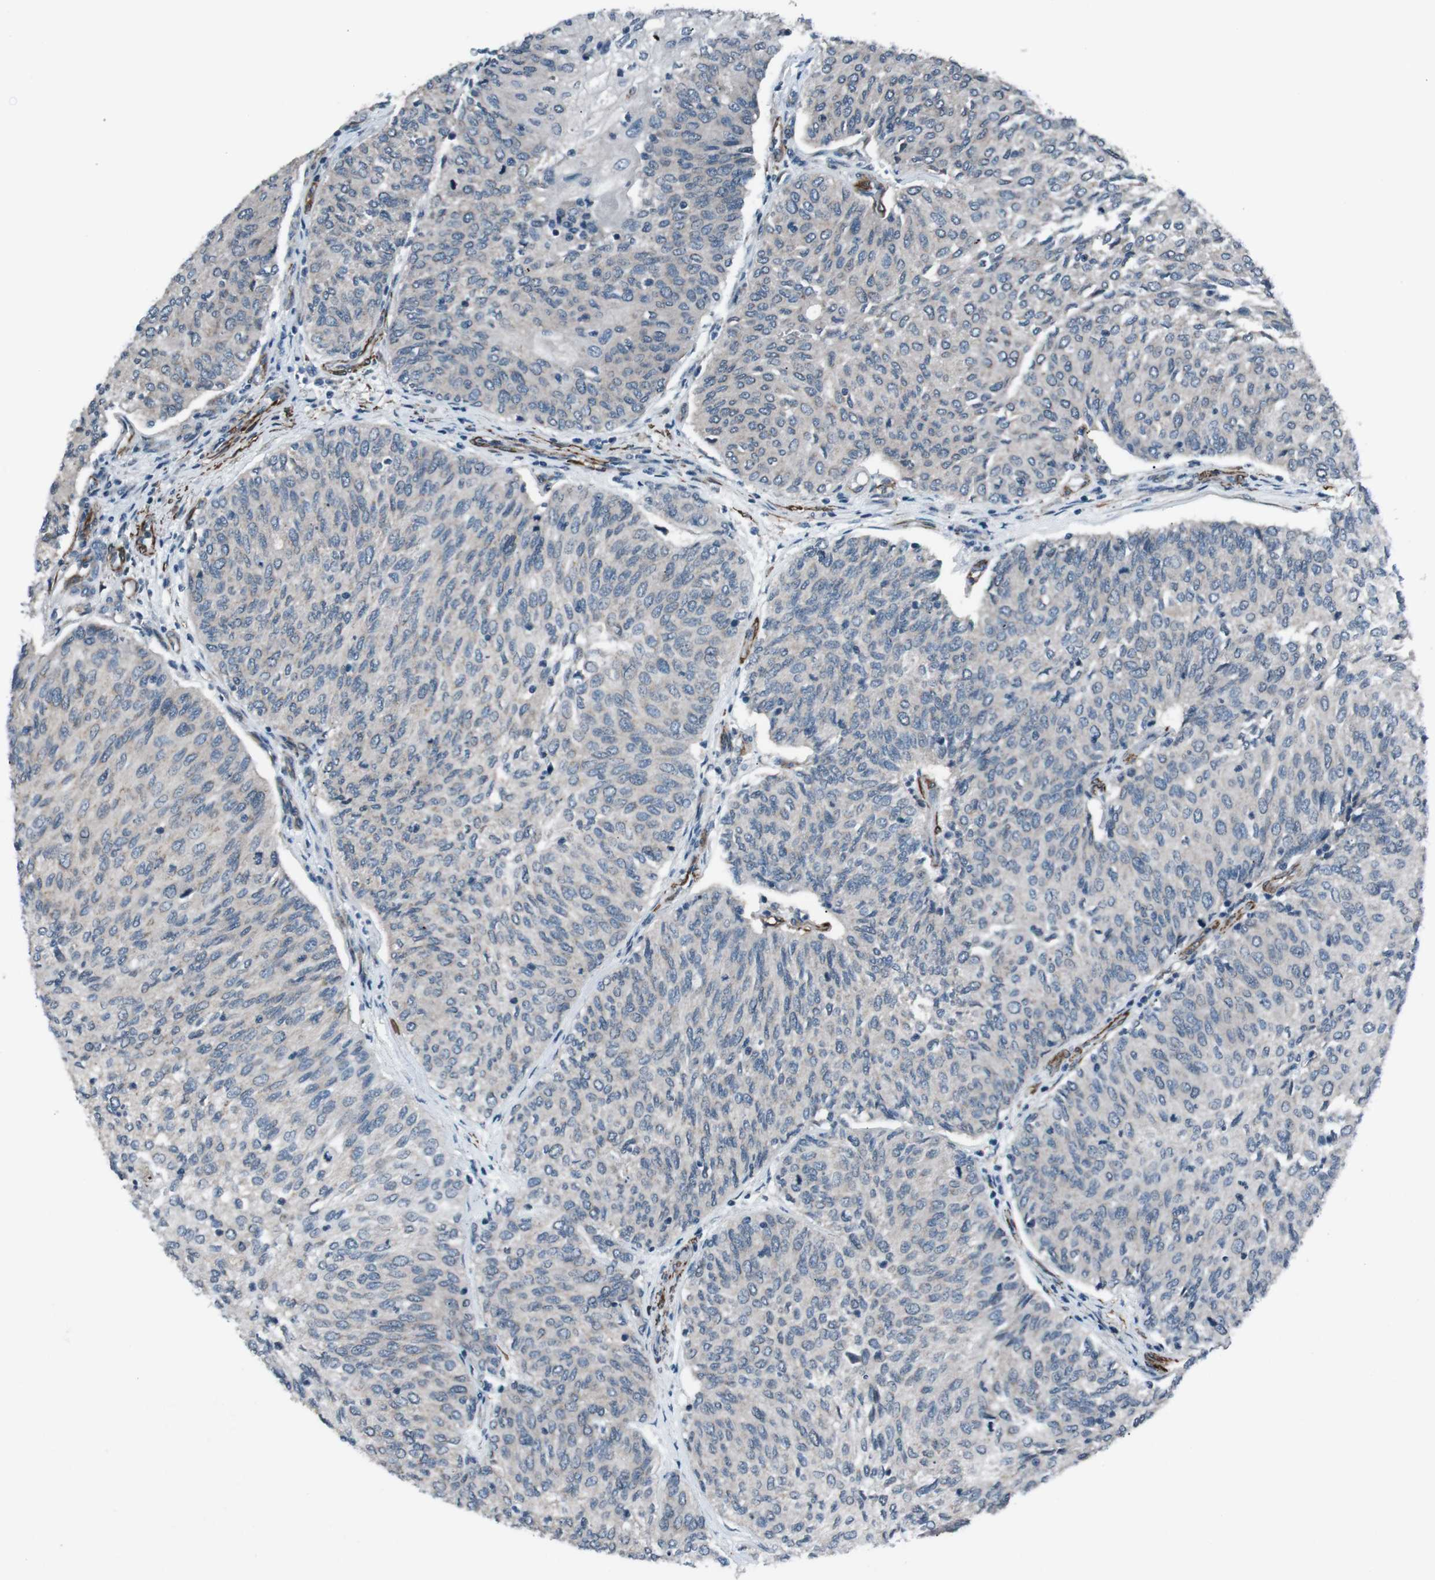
{"staining": {"intensity": "negative", "quantity": "none", "location": "none"}, "tissue": "urothelial cancer", "cell_type": "Tumor cells", "image_type": "cancer", "snomed": [{"axis": "morphology", "description": "Urothelial carcinoma, Low grade"}, {"axis": "topography", "description": "Urinary bladder"}], "caption": "Human urothelial cancer stained for a protein using IHC displays no expression in tumor cells.", "gene": "PDLIM5", "patient": {"sex": "female", "age": 79}}